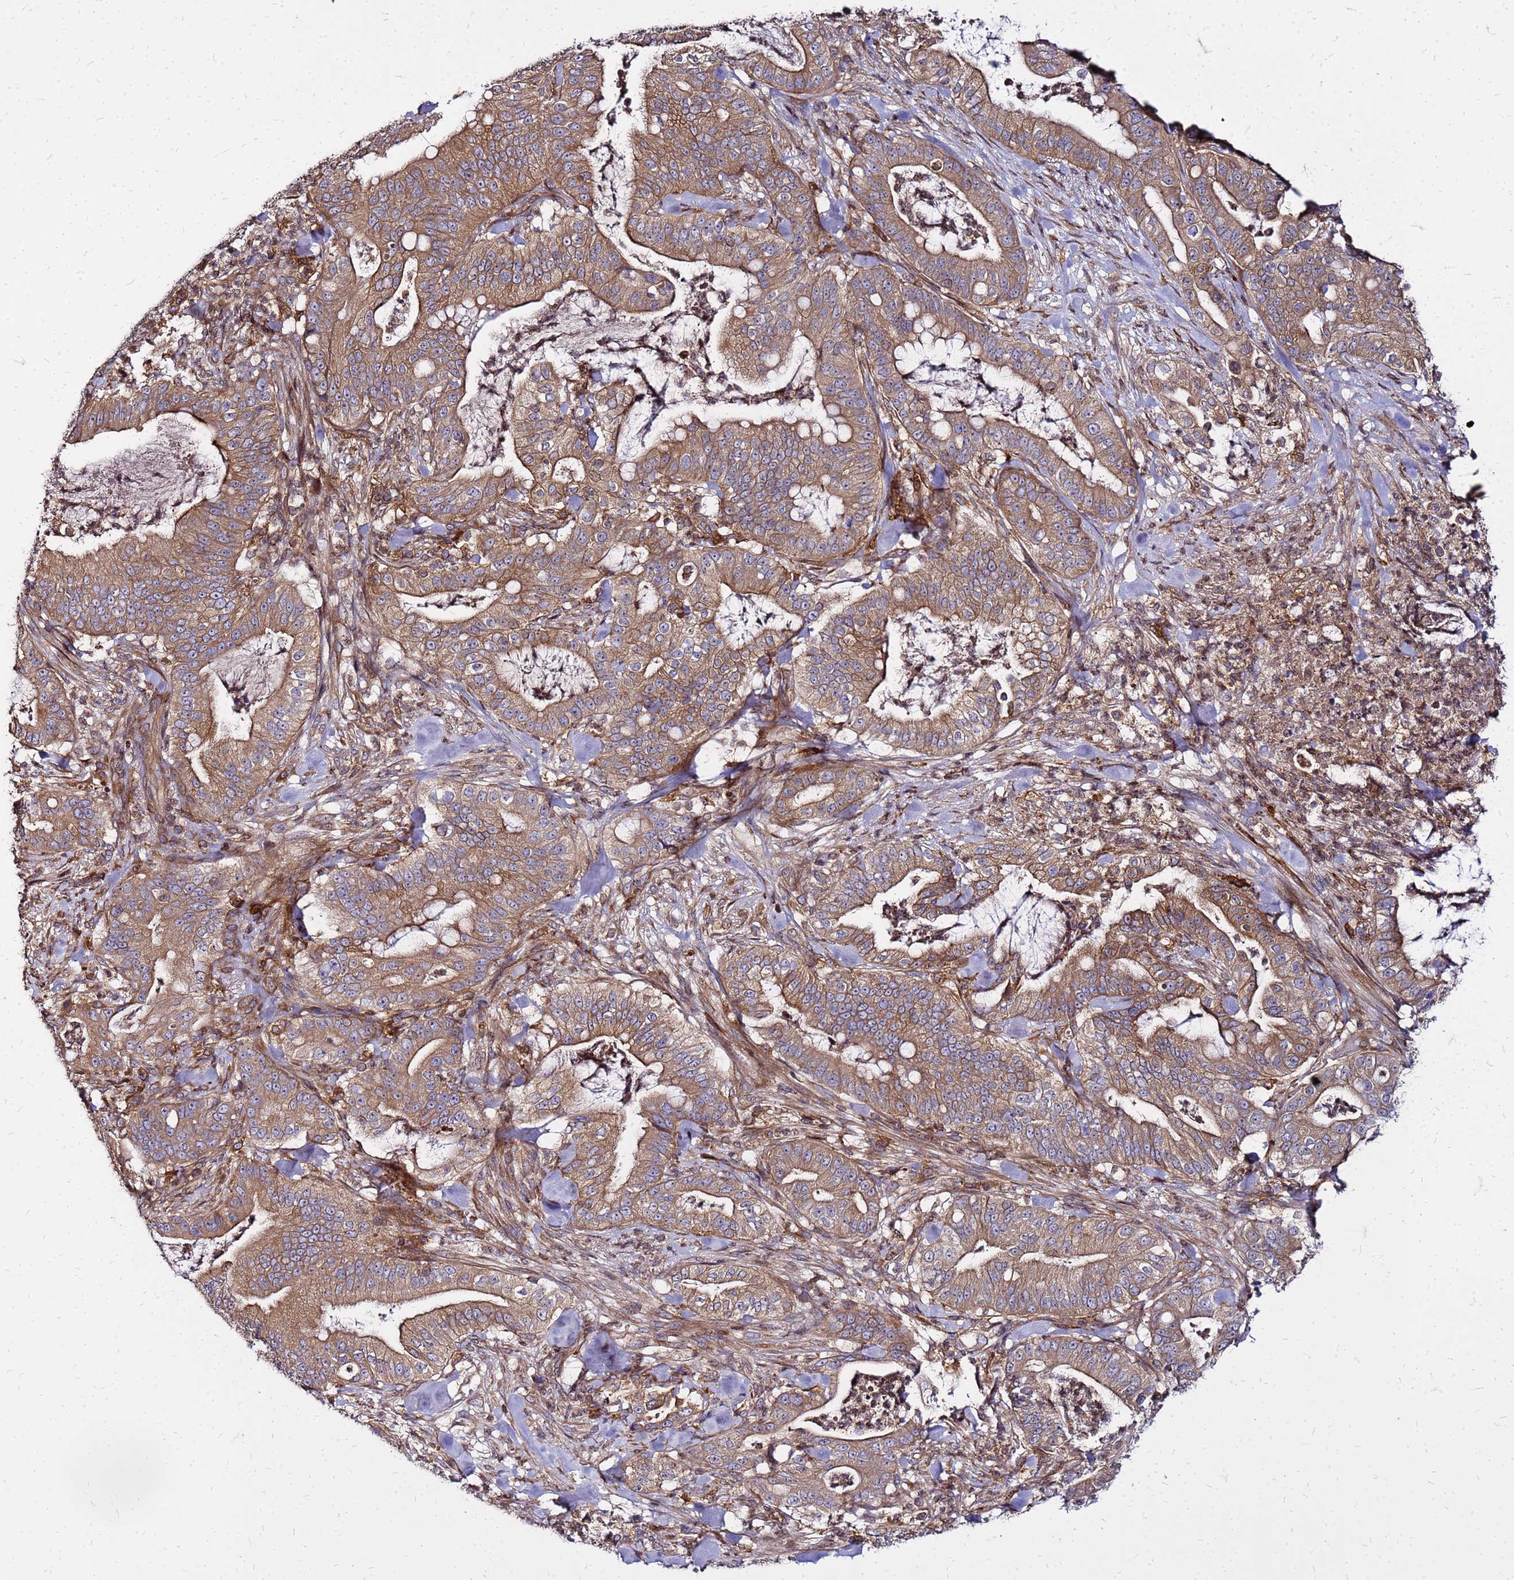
{"staining": {"intensity": "moderate", "quantity": ">75%", "location": "cytoplasmic/membranous"}, "tissue": "pancreatic cancer", "cell_type": "Tumor cells", "image_type": "cancer", "snomed": [{"axis": "morphology", "description": "Adenocarcinoma, NOS"}, {"axis": "topography", "description": "Pancreas"}], "caption": "Pancreatic adenocarcinoma stained with a brown dye displays moderate cytoplasmic/membranous positive expression in approximately >75% of tumor cells.", "gene": "CYBC1", "patient": {"sex": "male", "age": 71}}